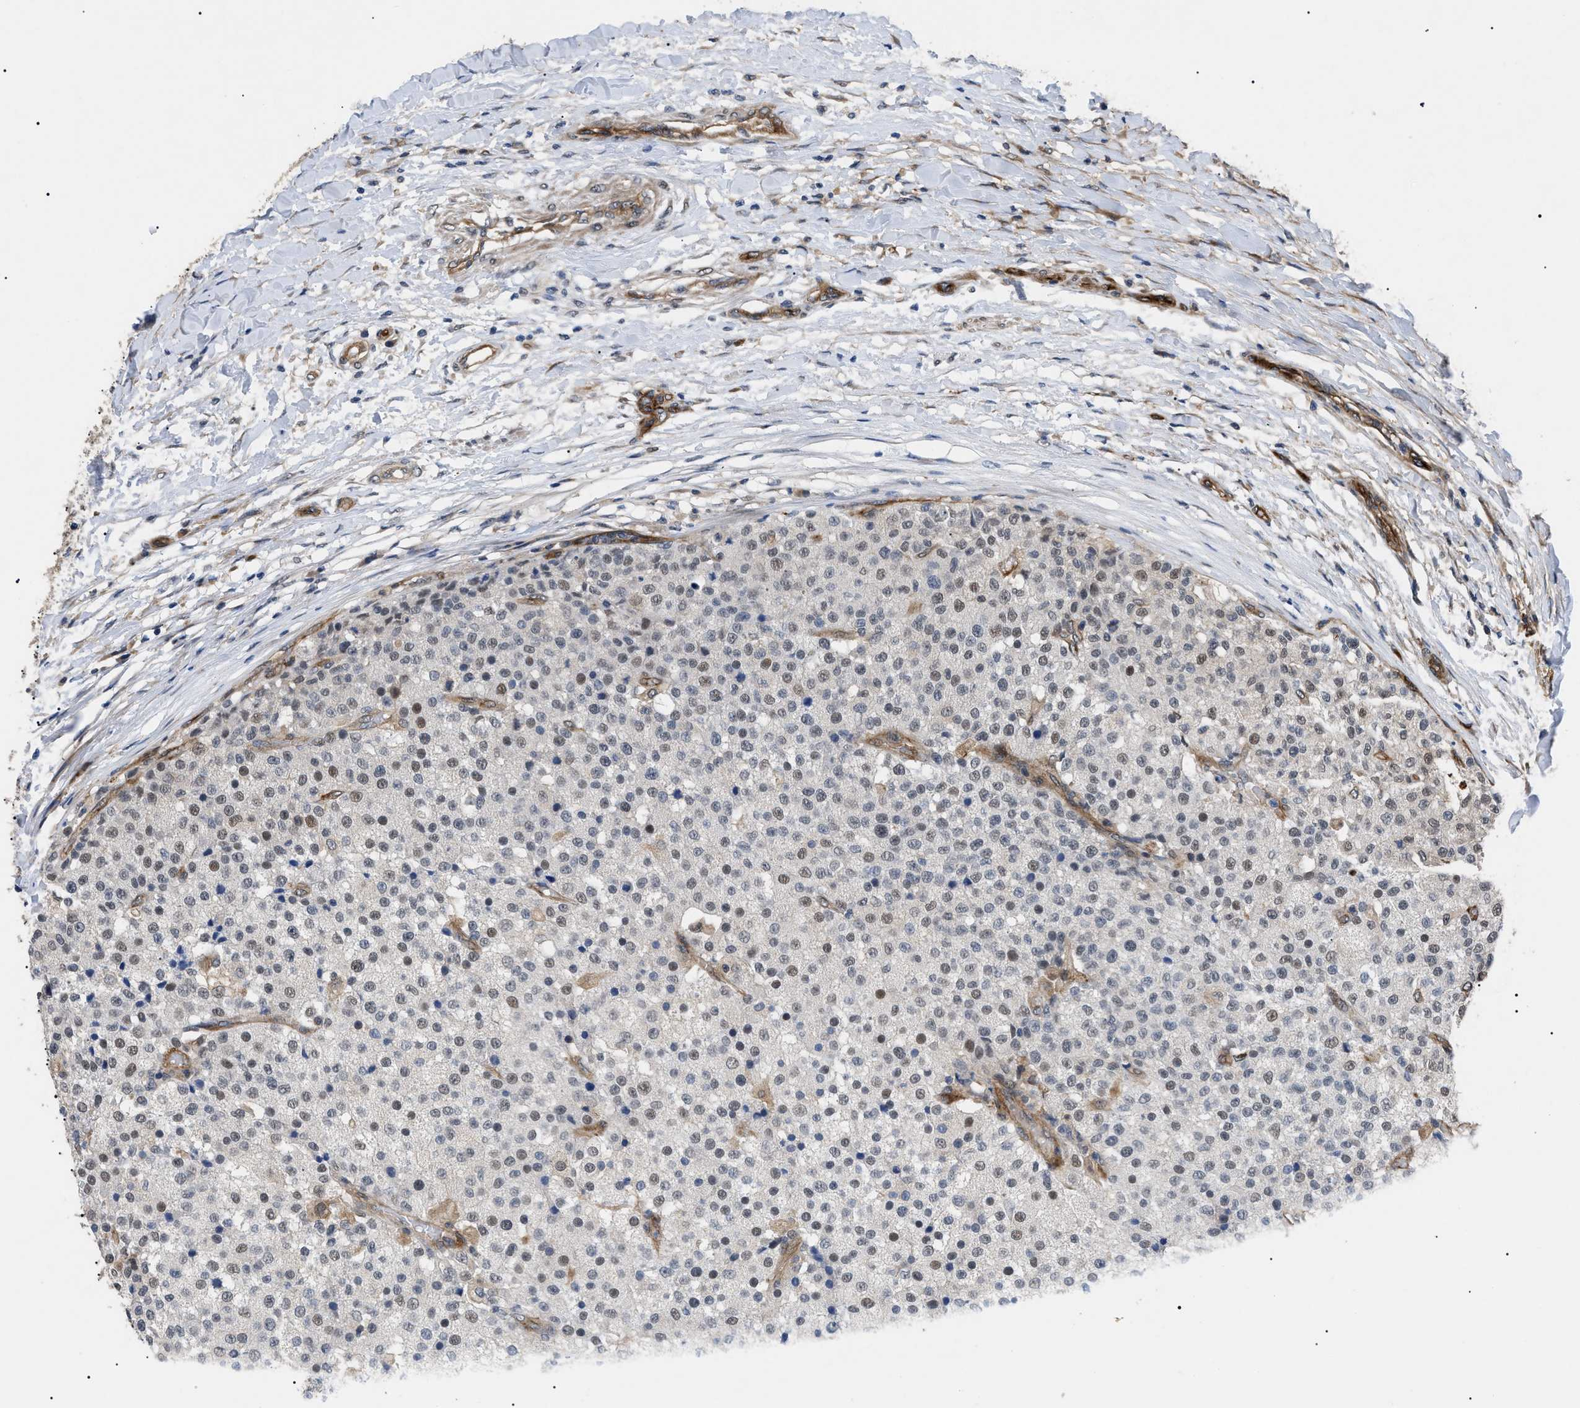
{"staining": {"intensity": "weak", "quantity": "25%-75%", "location": "nuclear"}, "tissue": "testis cancer", "cell_type": "Tumor cells", "image_type": "cancer", "snomed": [{"axis": "morphology", "description": "Seminoma, NOS"}, {"axis": "topography", "description": "Testis"}], "caption": "High-magnification brightfield microscopy of testis cancer (seminoma) stained with DAB (brown) and counterstained with hematoxylin (blue). tumor cells exhibit weak nuclear positivity is seen in approximately25%-75% of cells.", "gene": "CRCP", "patient": {"sex": "male", "age": 59}}